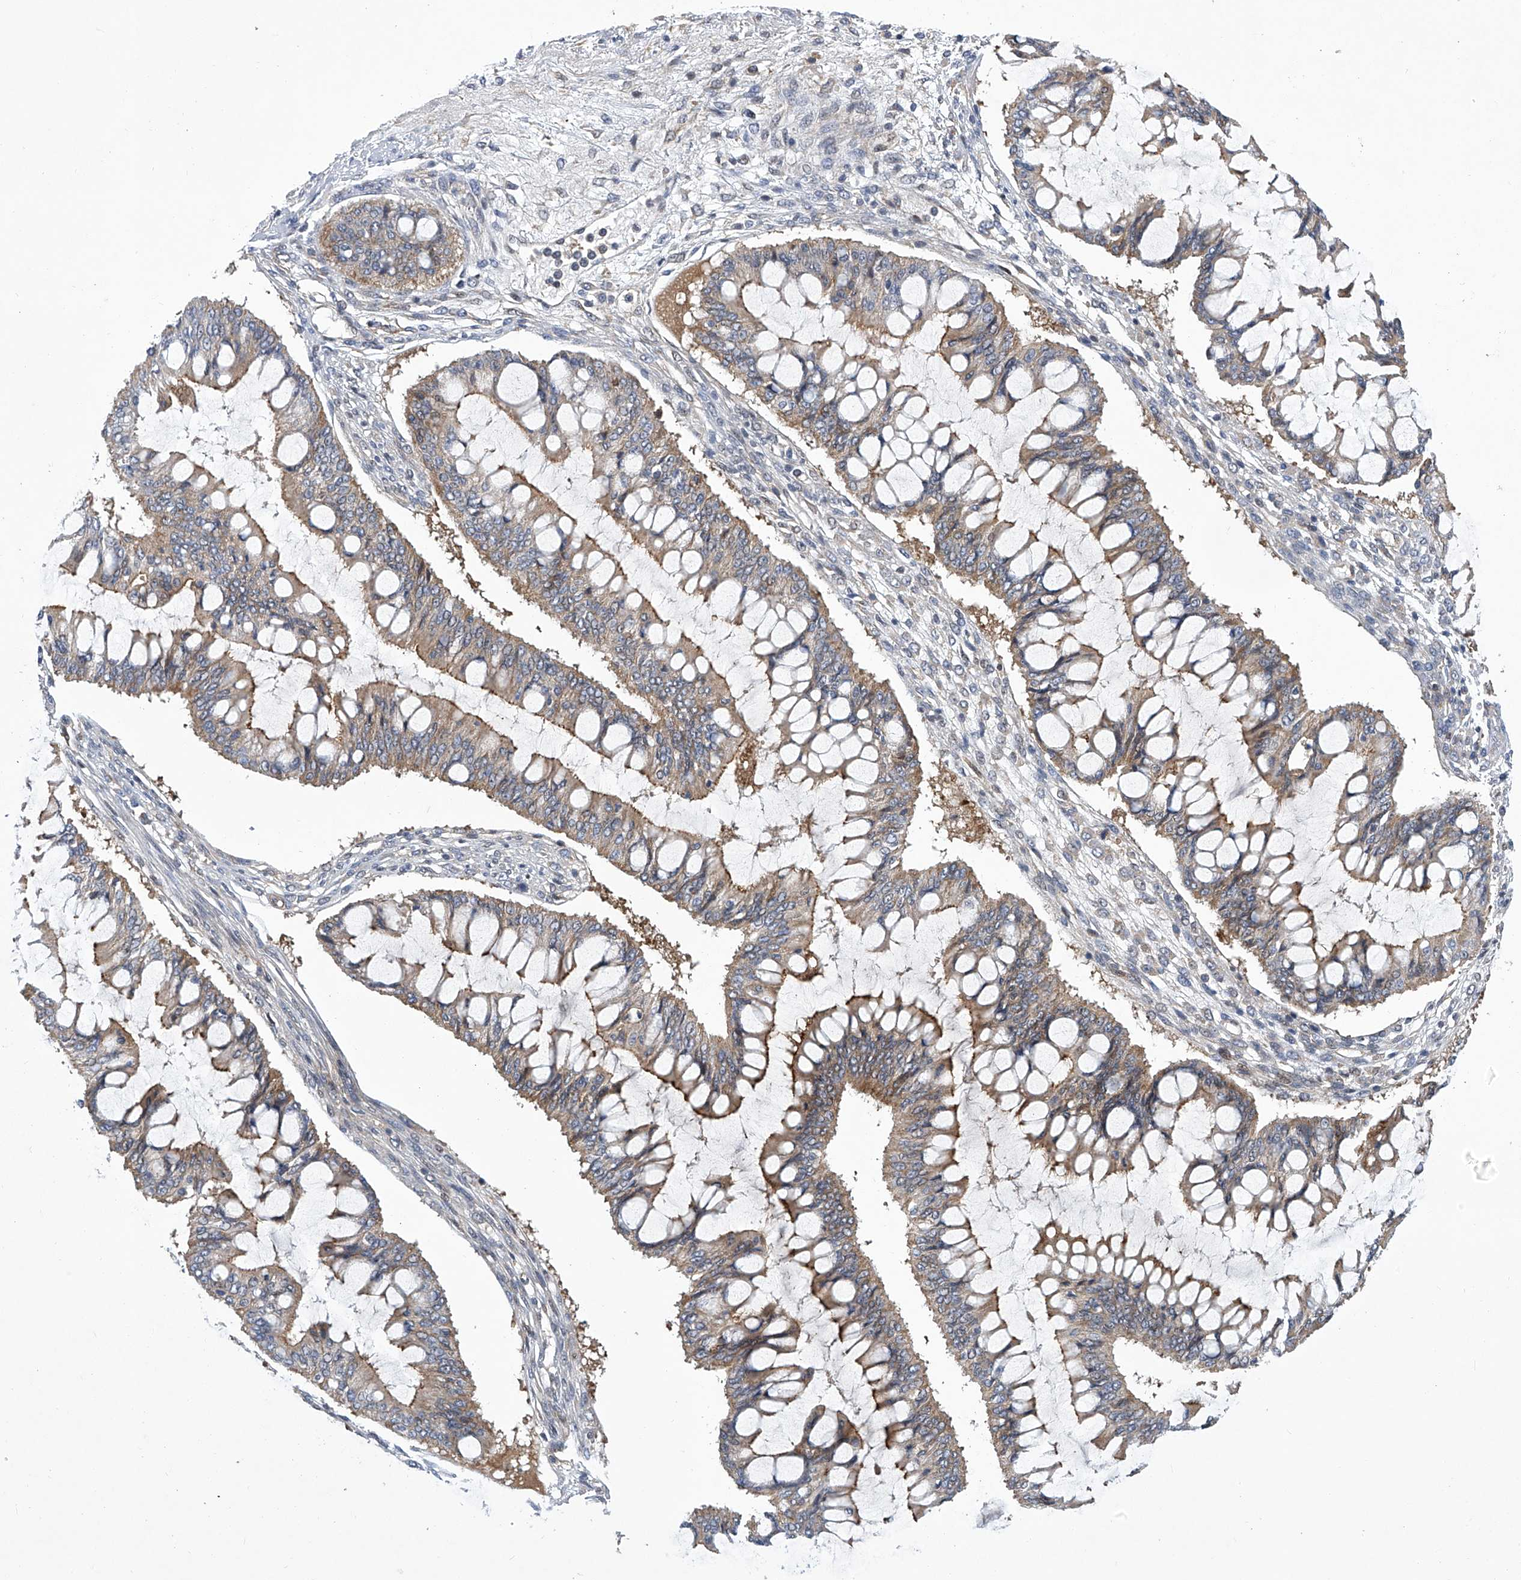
{"staining": {"intensity": "moderate", "quantity": ">75%", "location": "cytoplasmic/membranous"}, "tissue": "ovarian cancer", "cell_type": "Tumor cells", "image_type": "cancer", "snomed": [{"axis": "morphology", "description": "Cystadenocarcinoma, mucinous, NOS"}, {"axis": "topography", "description": "Ovary"}], "caption": "Immunohistochemistry (IHC) (DAB (3,3'-diaminobenzidine)) staining of ovarian cancer (mucinous cystadenocarcinoma) demonstrates moderate cytoplasmic/membranous protein staining in approximately >75% of tumor cells.", "gene": "CISH", "patient": {"sex": "female", "age": 73}}